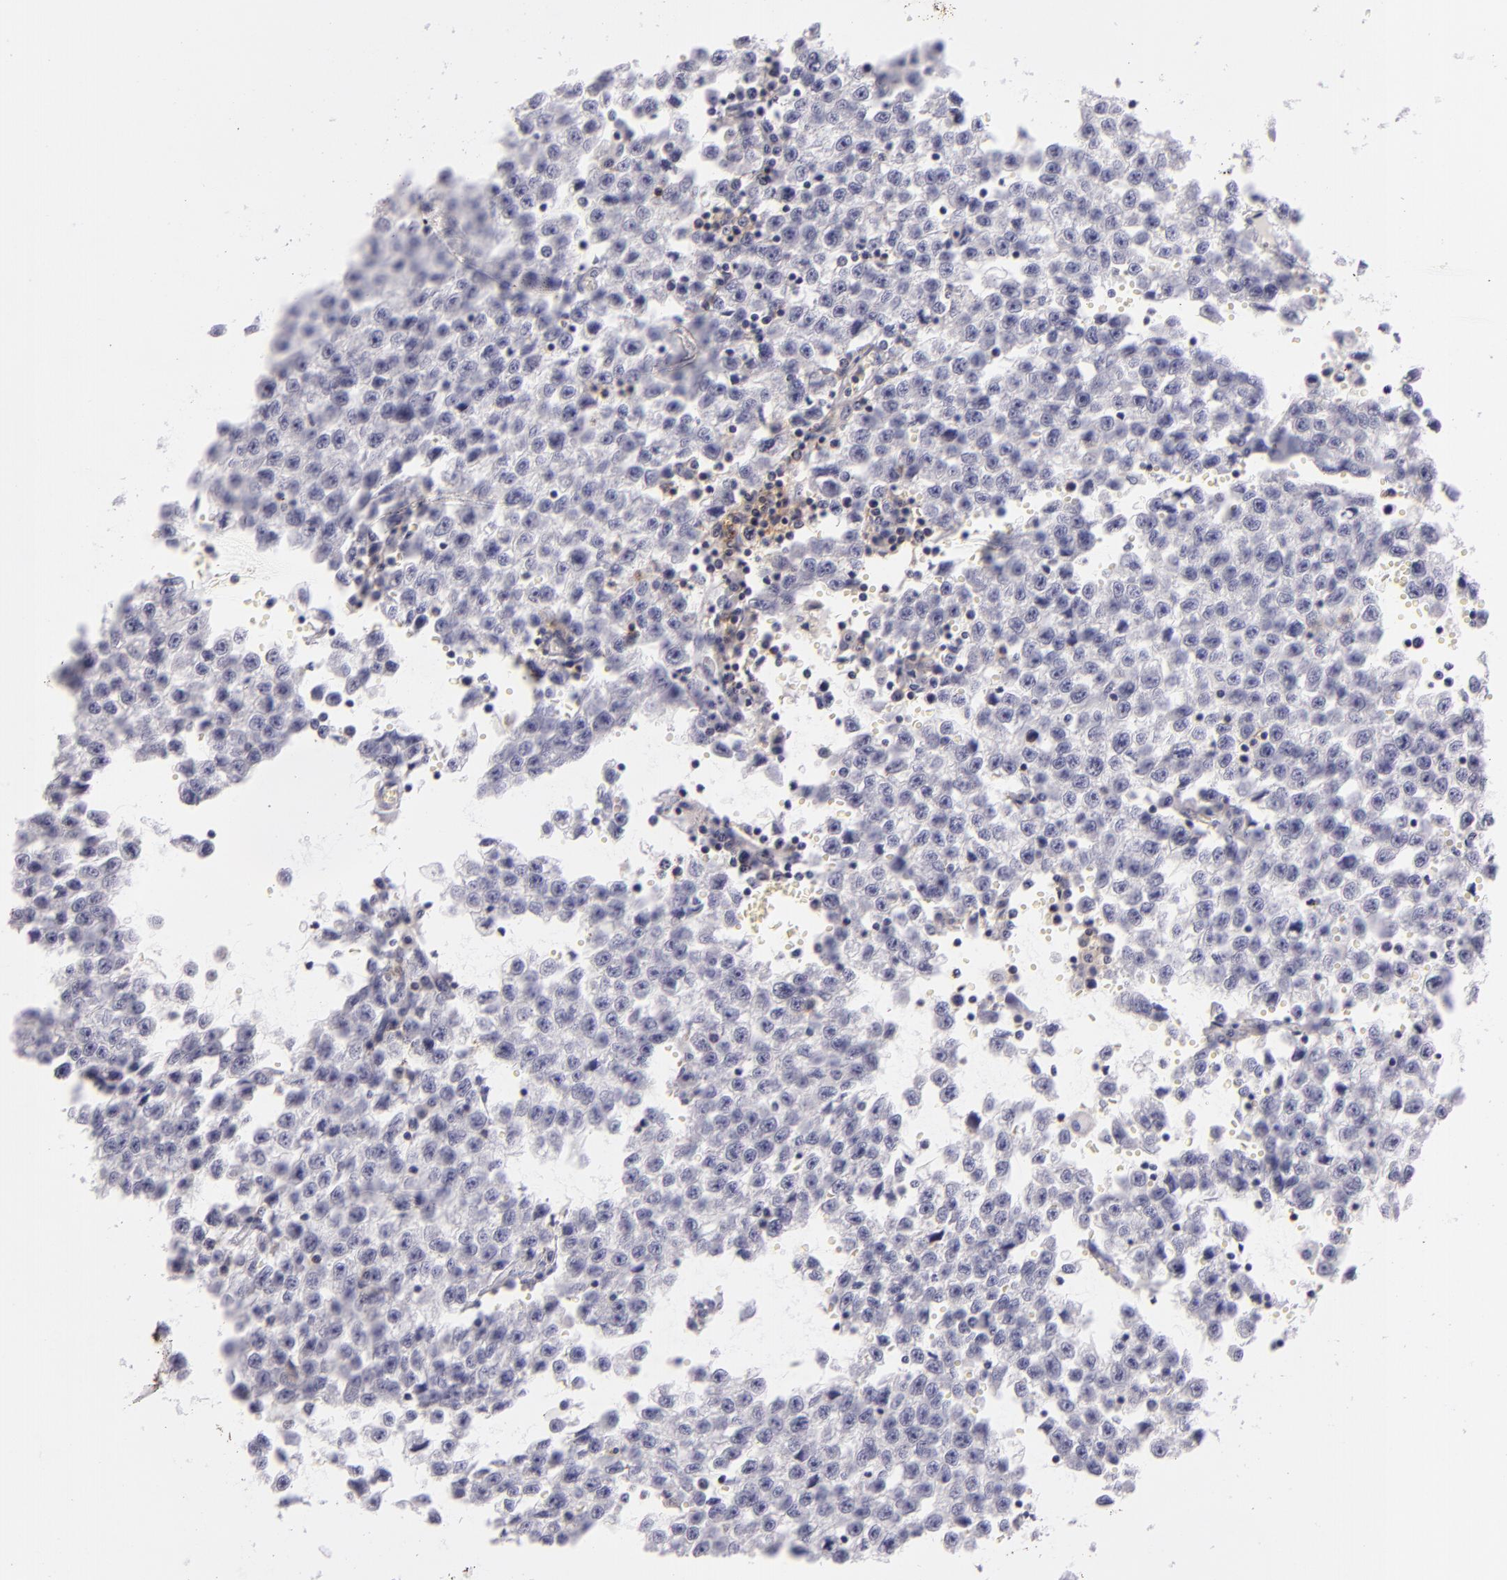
{"staining": {"intensity": "negative", "quantity": "none", "location": "none"}, "tissue": "testis cancer", "cell_type": "Tumor cells", "image_type": "cancer", "snomed": [{"axis": "morphology", "description": "Seminoma, NOS"}, {"axis": "topography", "description": "Testis"}], "caption": "This is an immunohistochemistry (IHC) micrograph of testis cancer. There is no positivity in tumor cells.", "gene": "CD48", "patient": {"sex": "male", "age": 35}}